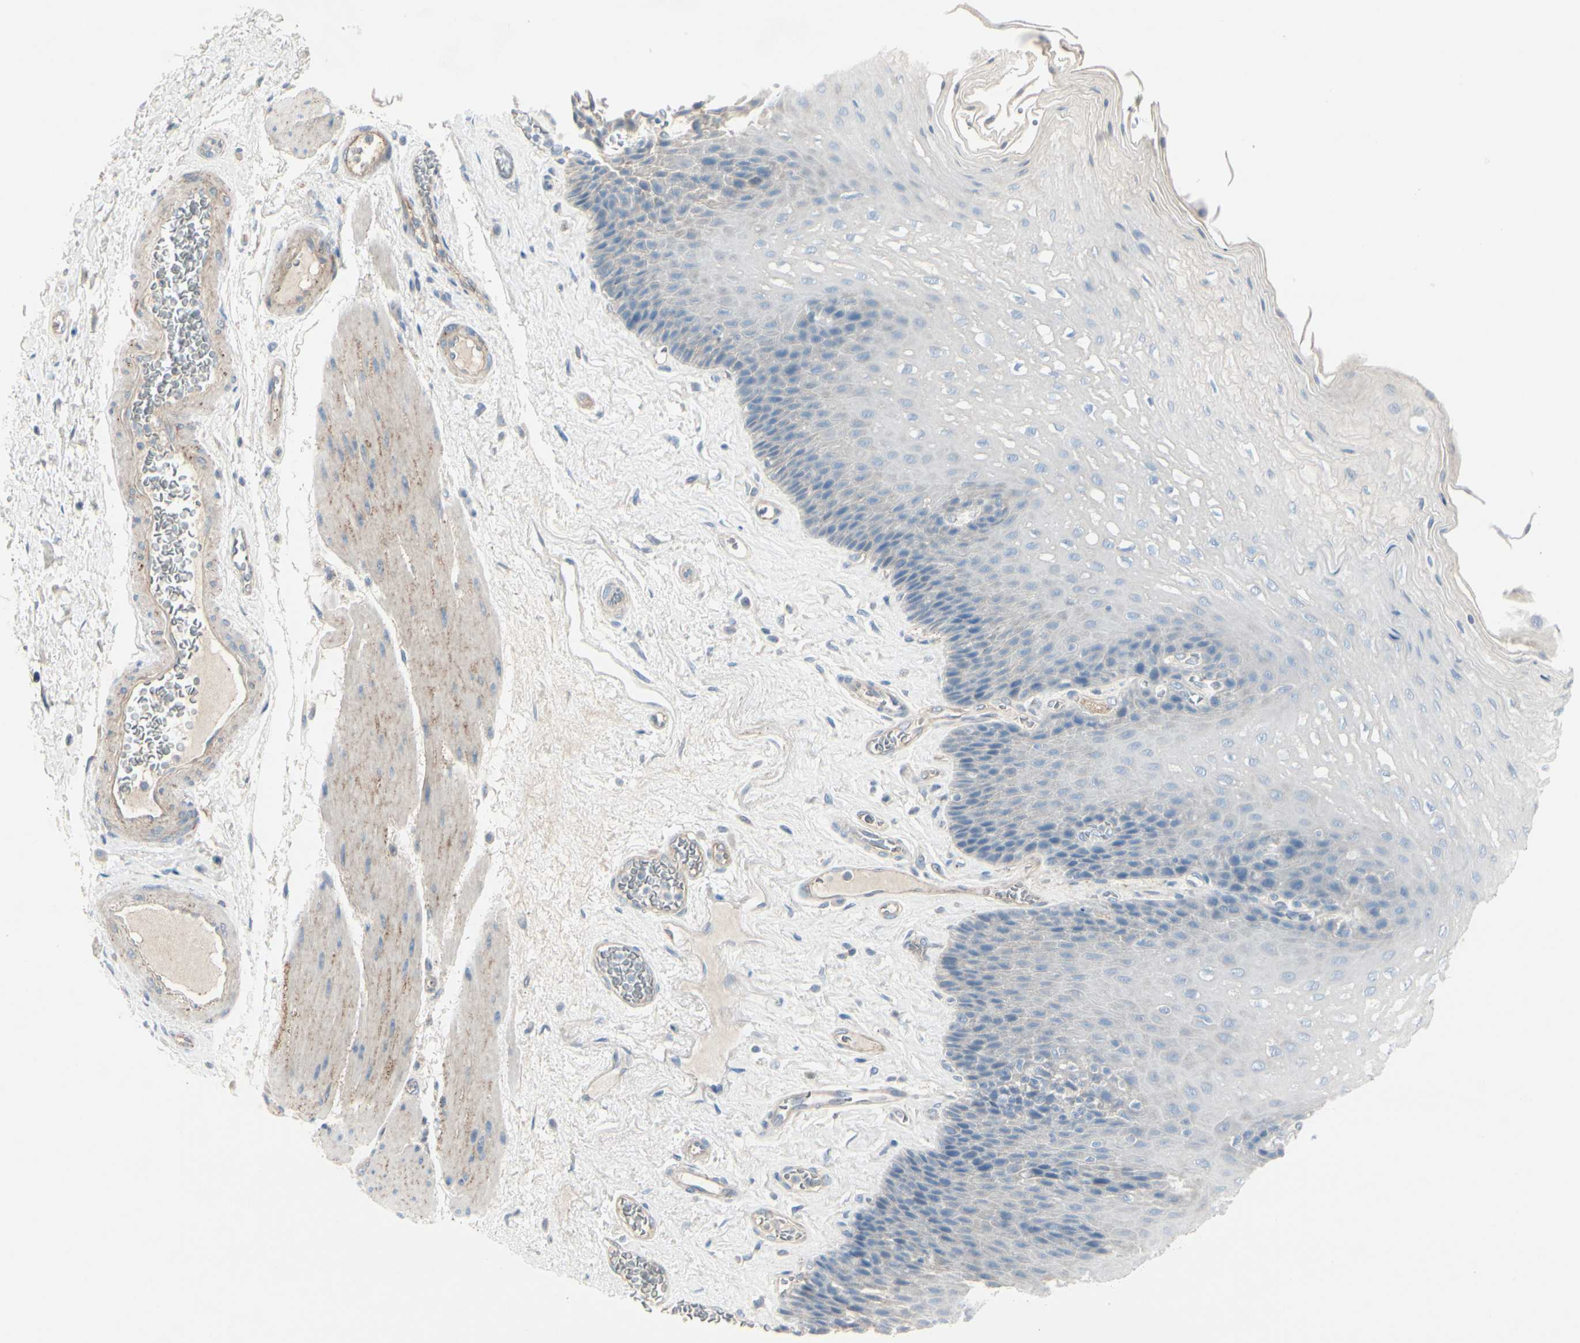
{"staining": {"intensity": "negative", "quantity": "none", "location": "none"}, "tissue": "esophagus", "cell_type": "Squamous epithelial cells", "image_type": "normal", "snomed": [{"axis": "morphology", "description": "Normal tissue, NOS"}, {"axis": "topography", "description": "Esophagus"}], "caption": "Protein analysis of unremarkable esophagus displays no significant positivity in squamous epithelial cells. The staining is performed using DAB brown chromogen with nuclei counter-stained in using hematoxylin.", "gene": "CACNA2D1", "patient": {"sex": "female", "age": 72}}